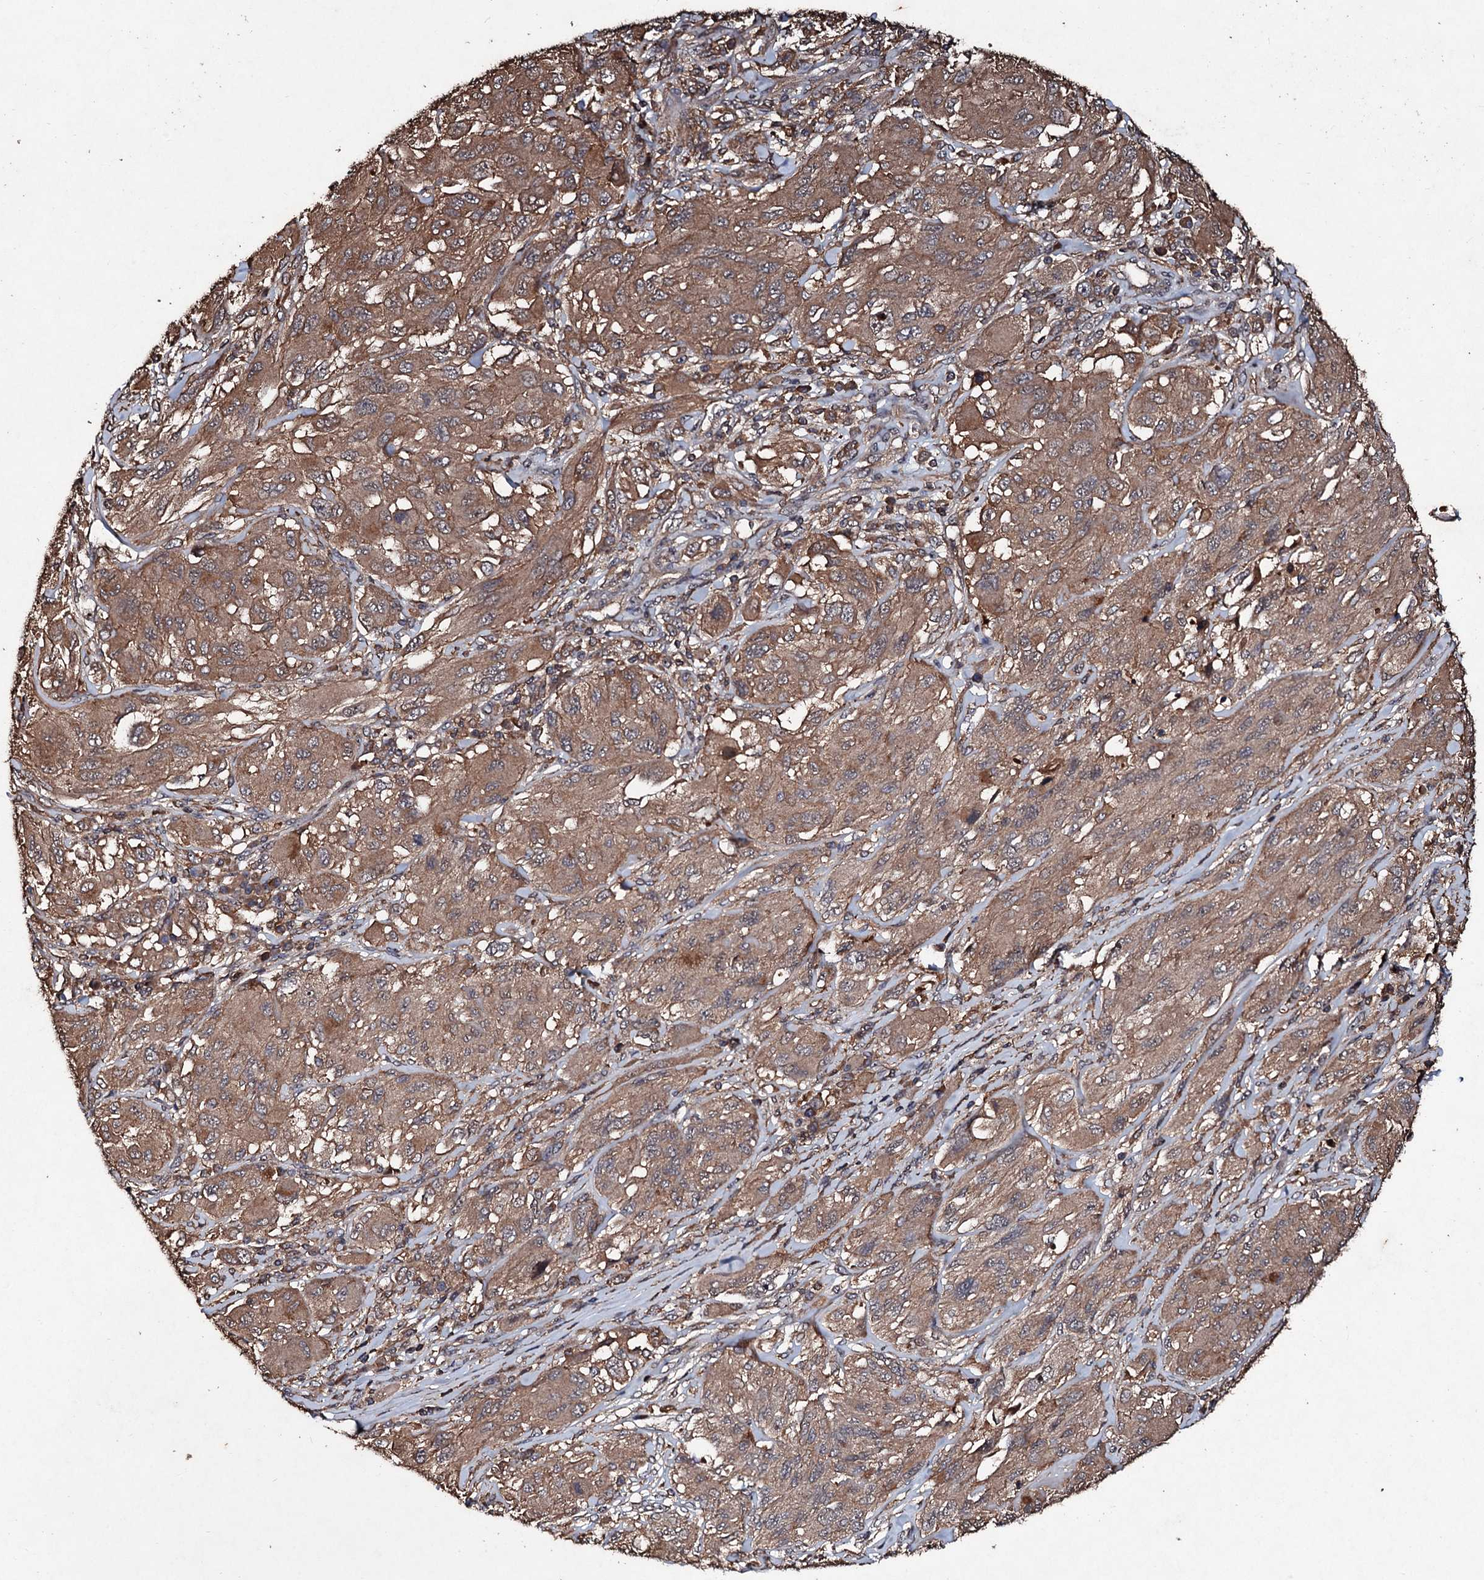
{"staining": {"intensity": "moderate", "quantity": ">75%", "location": "cytoplasmic/membranous"}, "tissue": "melanoma", "cell_type": "Tumor cells", "image_type": "cancer", "snomed": [{"axis": "morphology", "description": "Malignant melanoma, NOS"}, {"axis": "topography", "description": "Skin"}], "caption": "Melanoma was stained to show a protein in brown. There is medium levels of moderate cytoplasmic/membranous expression in approximately >75% of tumor cells.", "gene": "KERA", "patient": {"sex": "female", "age": 91}}